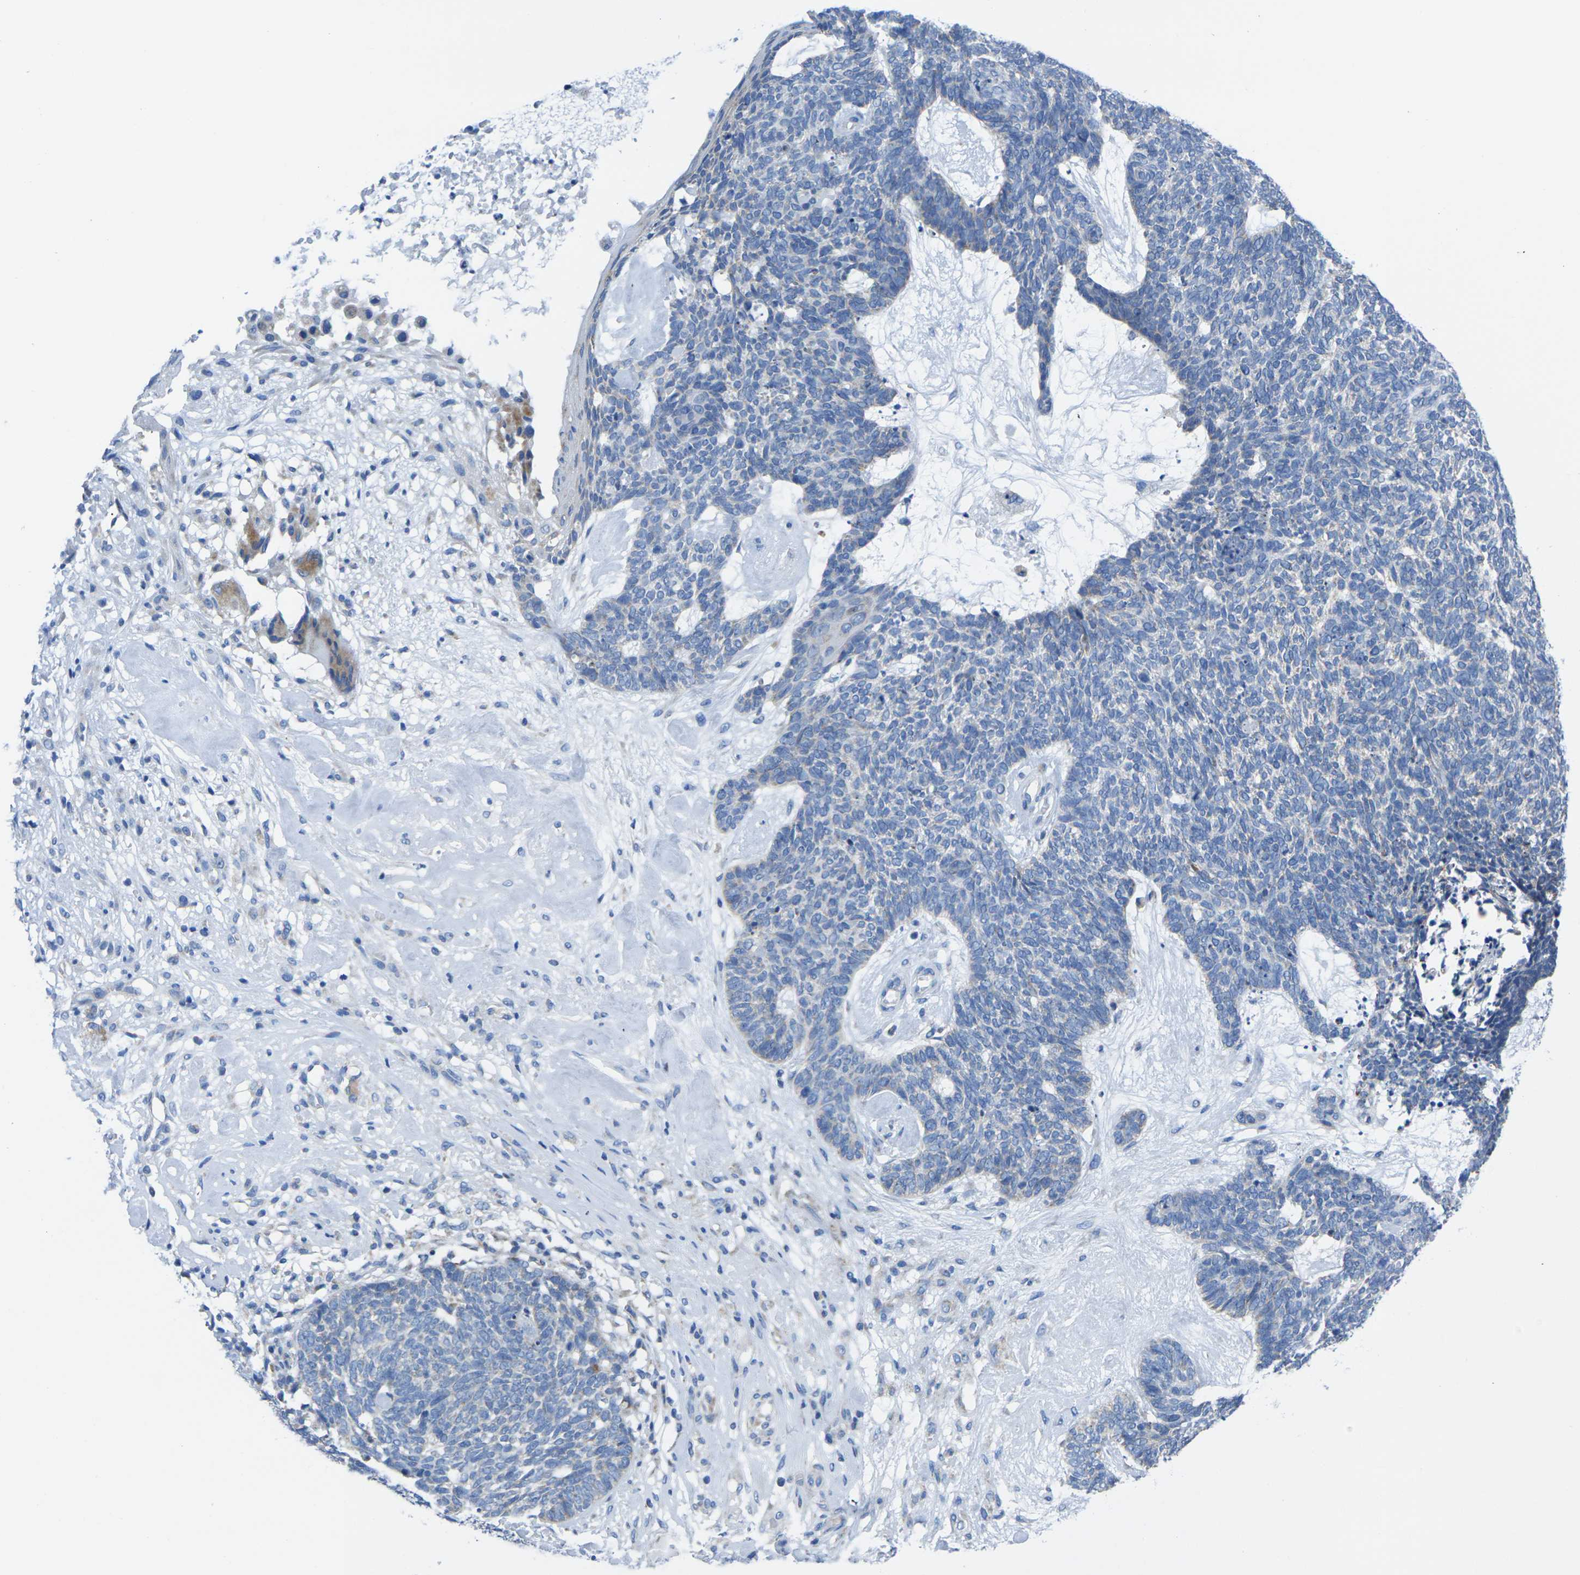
{"staining": {"intensity": "negative", "quantity": "none", "location": "none"}, "tissue": "skin cancer", "cell_type": "Tumor cells", "image_type": "cancer", "snomed": [{"axis": "morphology", "description": "Basal cell carcinoma"}, {"axis": "topography", "description": "Skin"}], "caption": "This is an immunohistochemistry photomicrograph of human basal cell carcinoma (skin). There is no expression in tumor cells.", "gene": "TMEM204", "patient": {"sex": "female", "age": 84}}